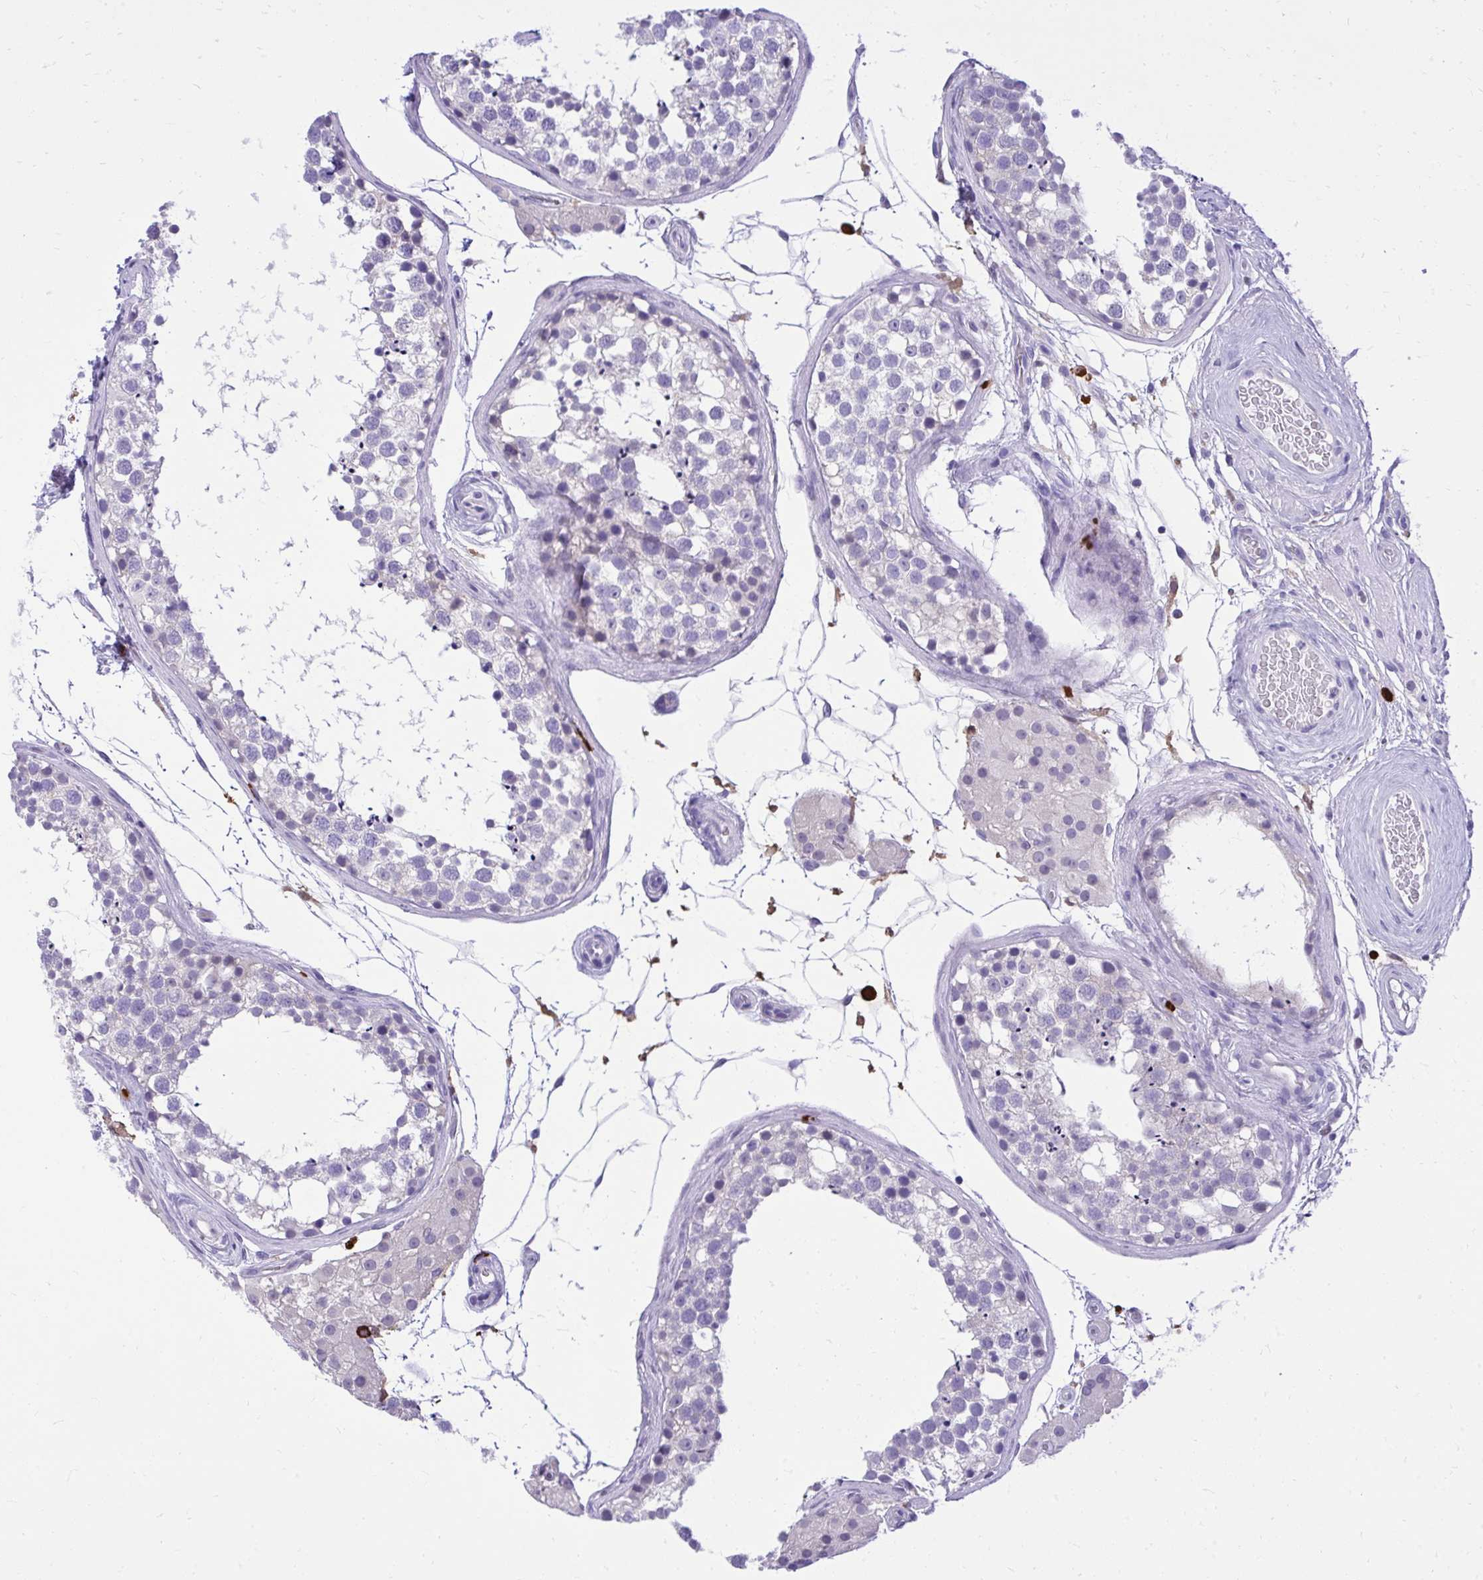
{"staining": {"intensity": "negative", "quantity": "none", "location": "none"}, "tissue": "testis", "cell_type": "Cells in seminiferous ducts", "image_type": "normal", "snomed": [{"axis": "morphology", "description": "Normal tissue, NOS"}, {"axis": "morphology", "description": "Seminoma, NOS"}, {"axis": "topography", "description": "Testis"}], "caption": "Human testis stained for a protein using immunohistochemistry (IHC) reveals no staining in cells in seminiferous ducts.", "gene": "PSD", "patient": {"sex": "male", "age": 65}}